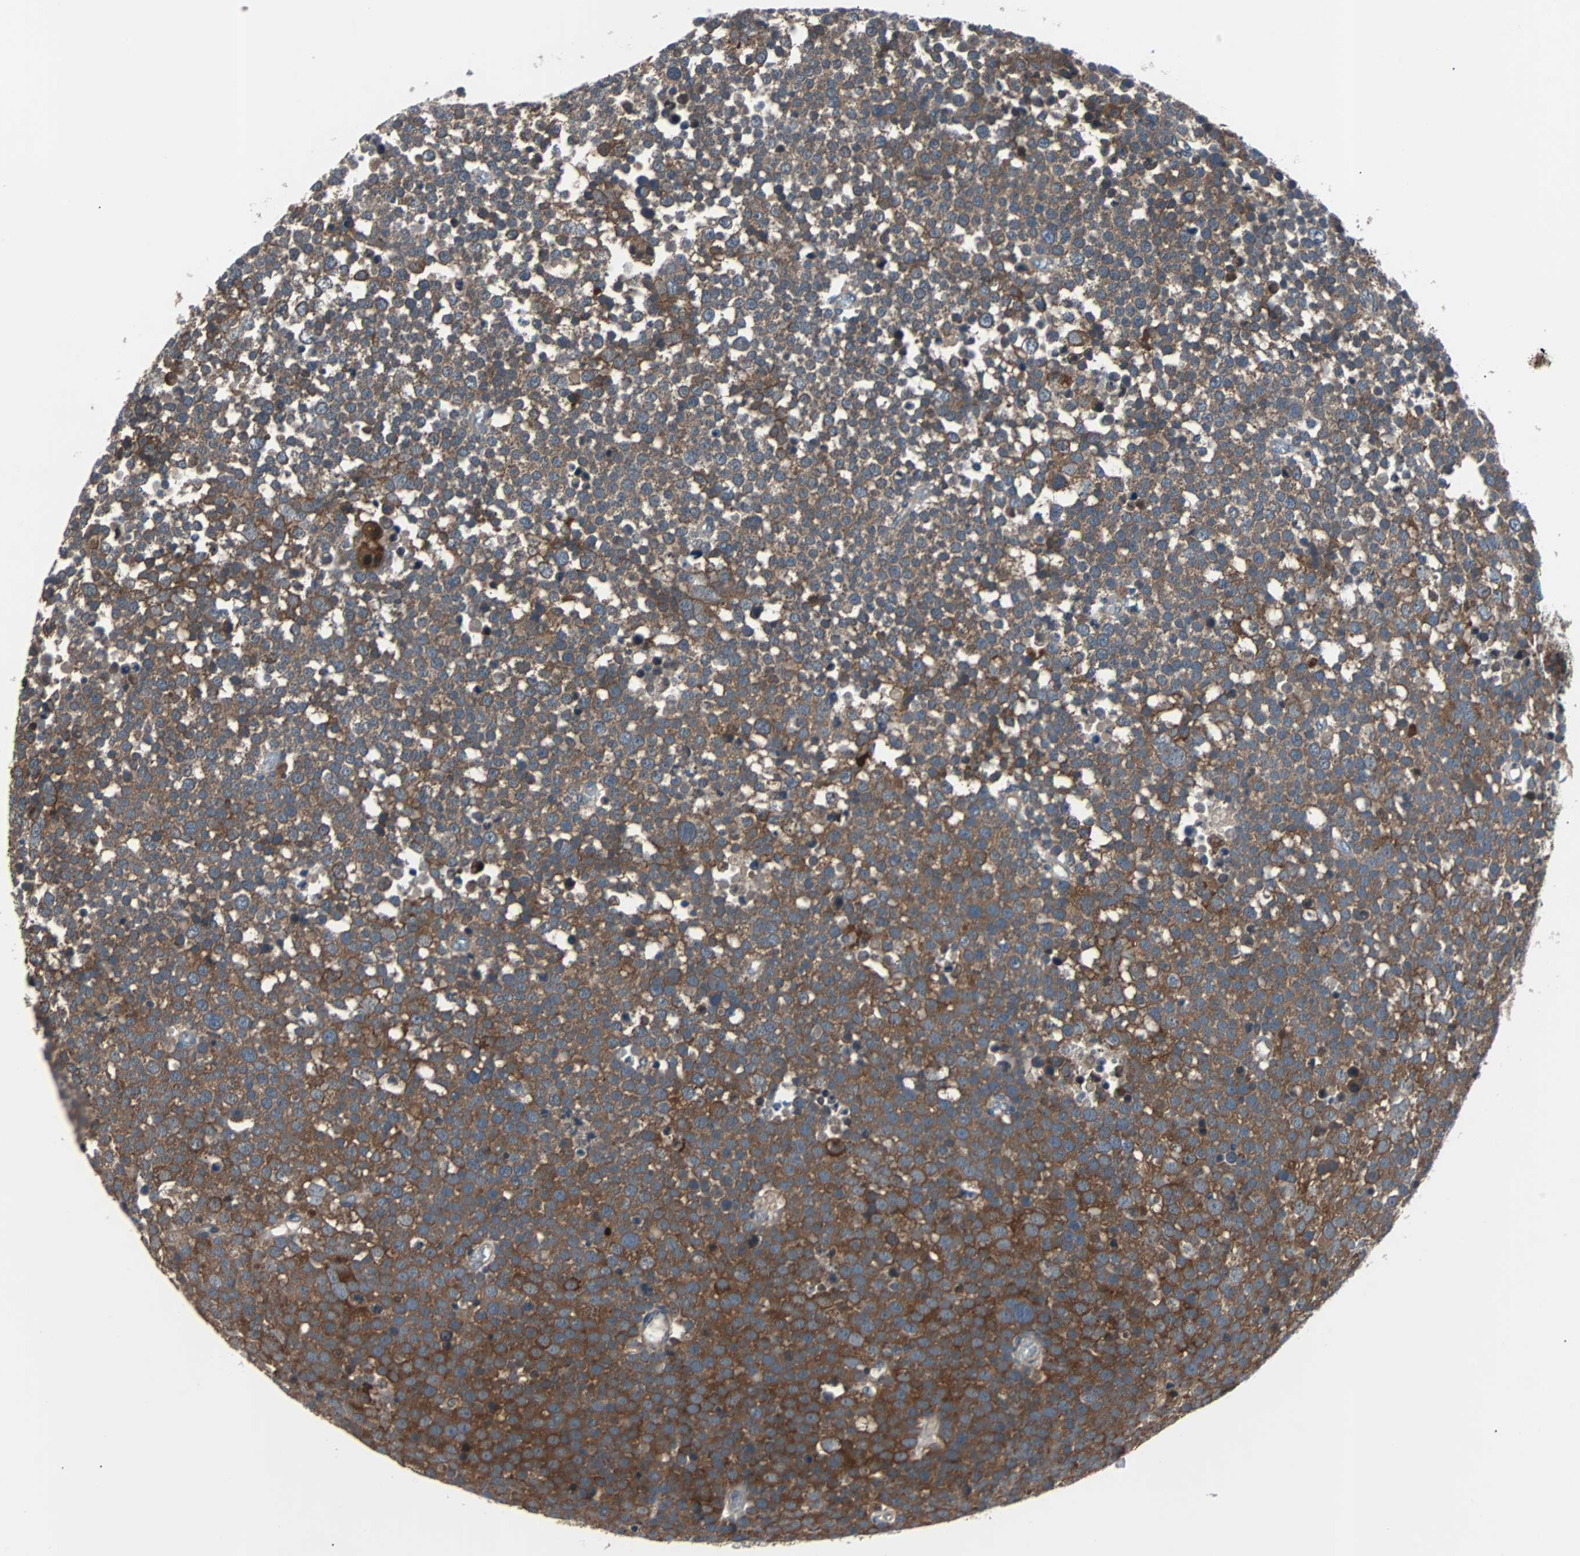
{"staining": {"intensity": "weak", "quantity": ">75%", "location": "cytoplasmic/membranous"}, "tissue": "testis cancer", "cell_type": "Tumor cells", "image_type": "cancer", "snomed": [{"axis": "morphology", "description": "Seminoma, NOS"}, {"axis": "topography", "description": "Testis"}], "caption": "Human seminoma (testis) stained with a brown dye reveals weak cytoplasmic/membranous positive staining in about >75% of tumor cells.", "gene": "PAK1", "patient": {"sex": "male", "age": 71}}